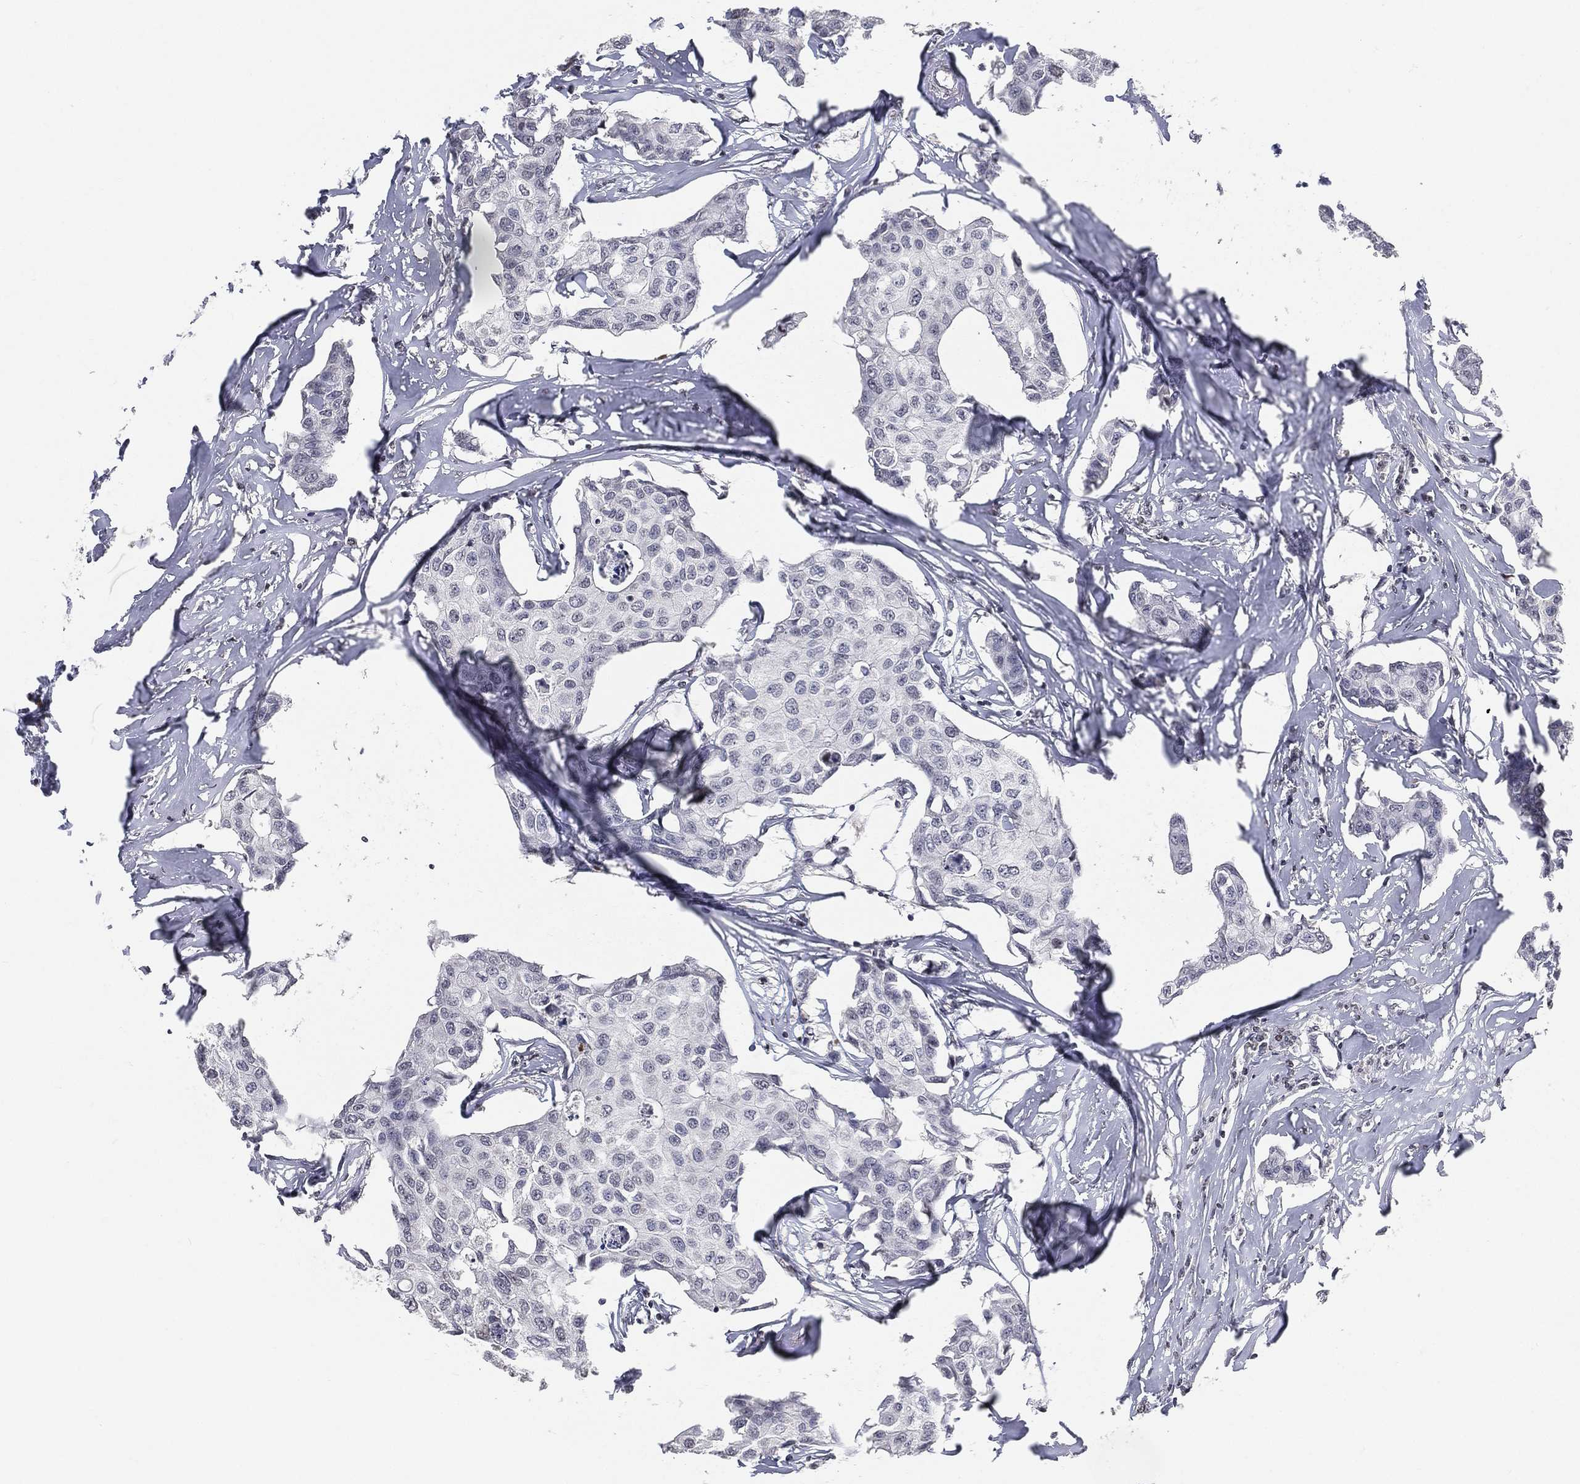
{"staining": {"intensity": "negative", "quantity": "none", "location": "none"}, "tissue": "breast cancer", "cell_type": "Tumor cells", "image_type": "cancer", "snomed": [{"axis": "morphology", "description": "Duct carcinoma"}, {"axis": "topography", "description": "Breast"}], "caption": "IHC image of breast cancer (intraductal carcinoma) stained for a protein (brown), which reveals no positivity in tumor cells.", "gene": "ARG1", "patient": {"sex": "female", "age": 80}}